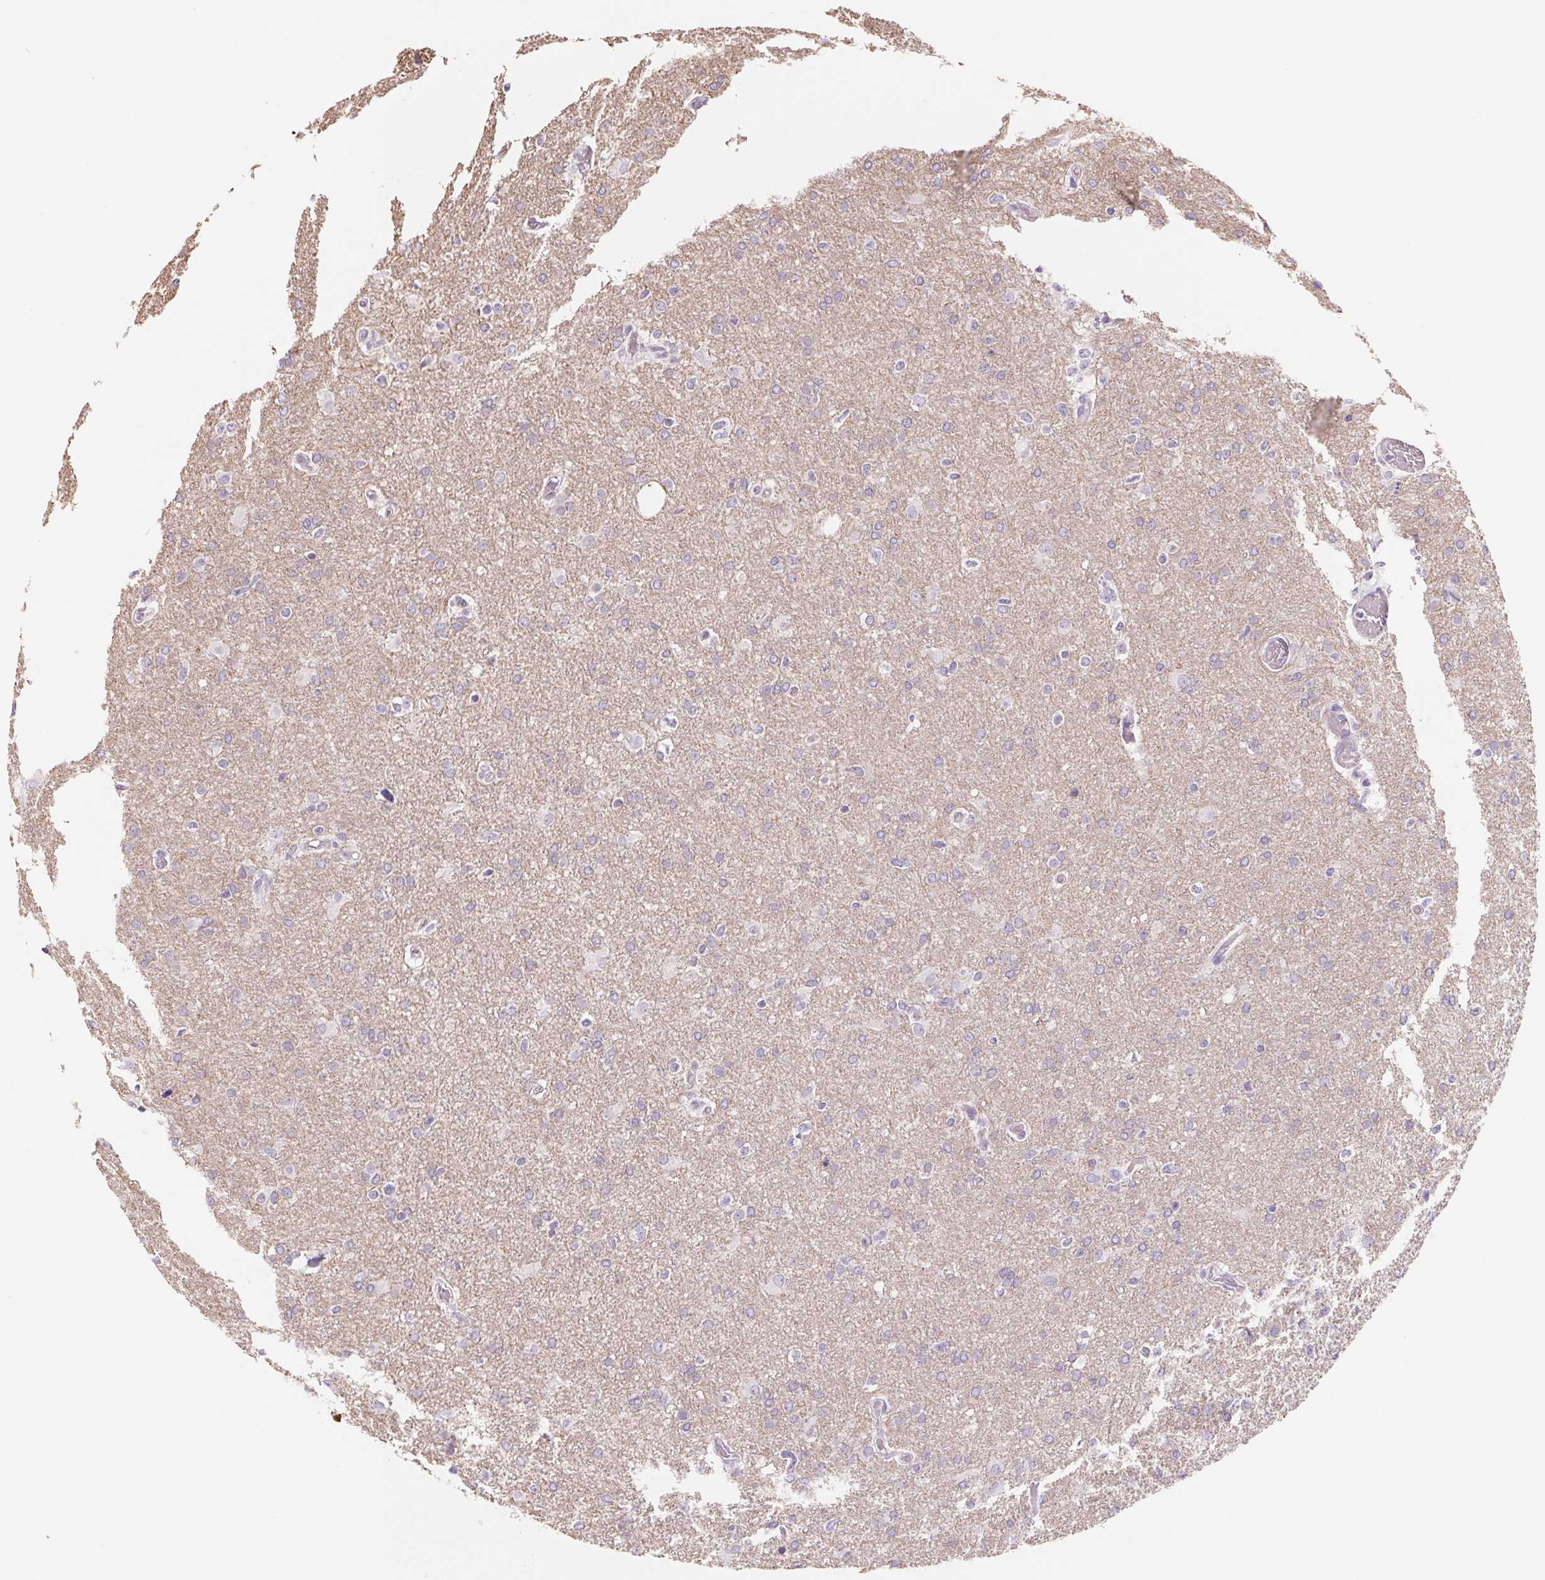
{"staining": {"intensity": "negative", "quantity": "none", "location": "none"}, "tissue": "glioma", "cell_type": "Tumor cells", "image_type": "cancer", "snomed": [{"axis": "morphology", "description": "Glioma, malignant, High grade"}, {"axis": "topography", "description": "Brain"}], "caption": "There is no significant positivity in tumor cells of glioma.", "gene": "CCDC168", "patient": {"sex": "male", "age": 68}}